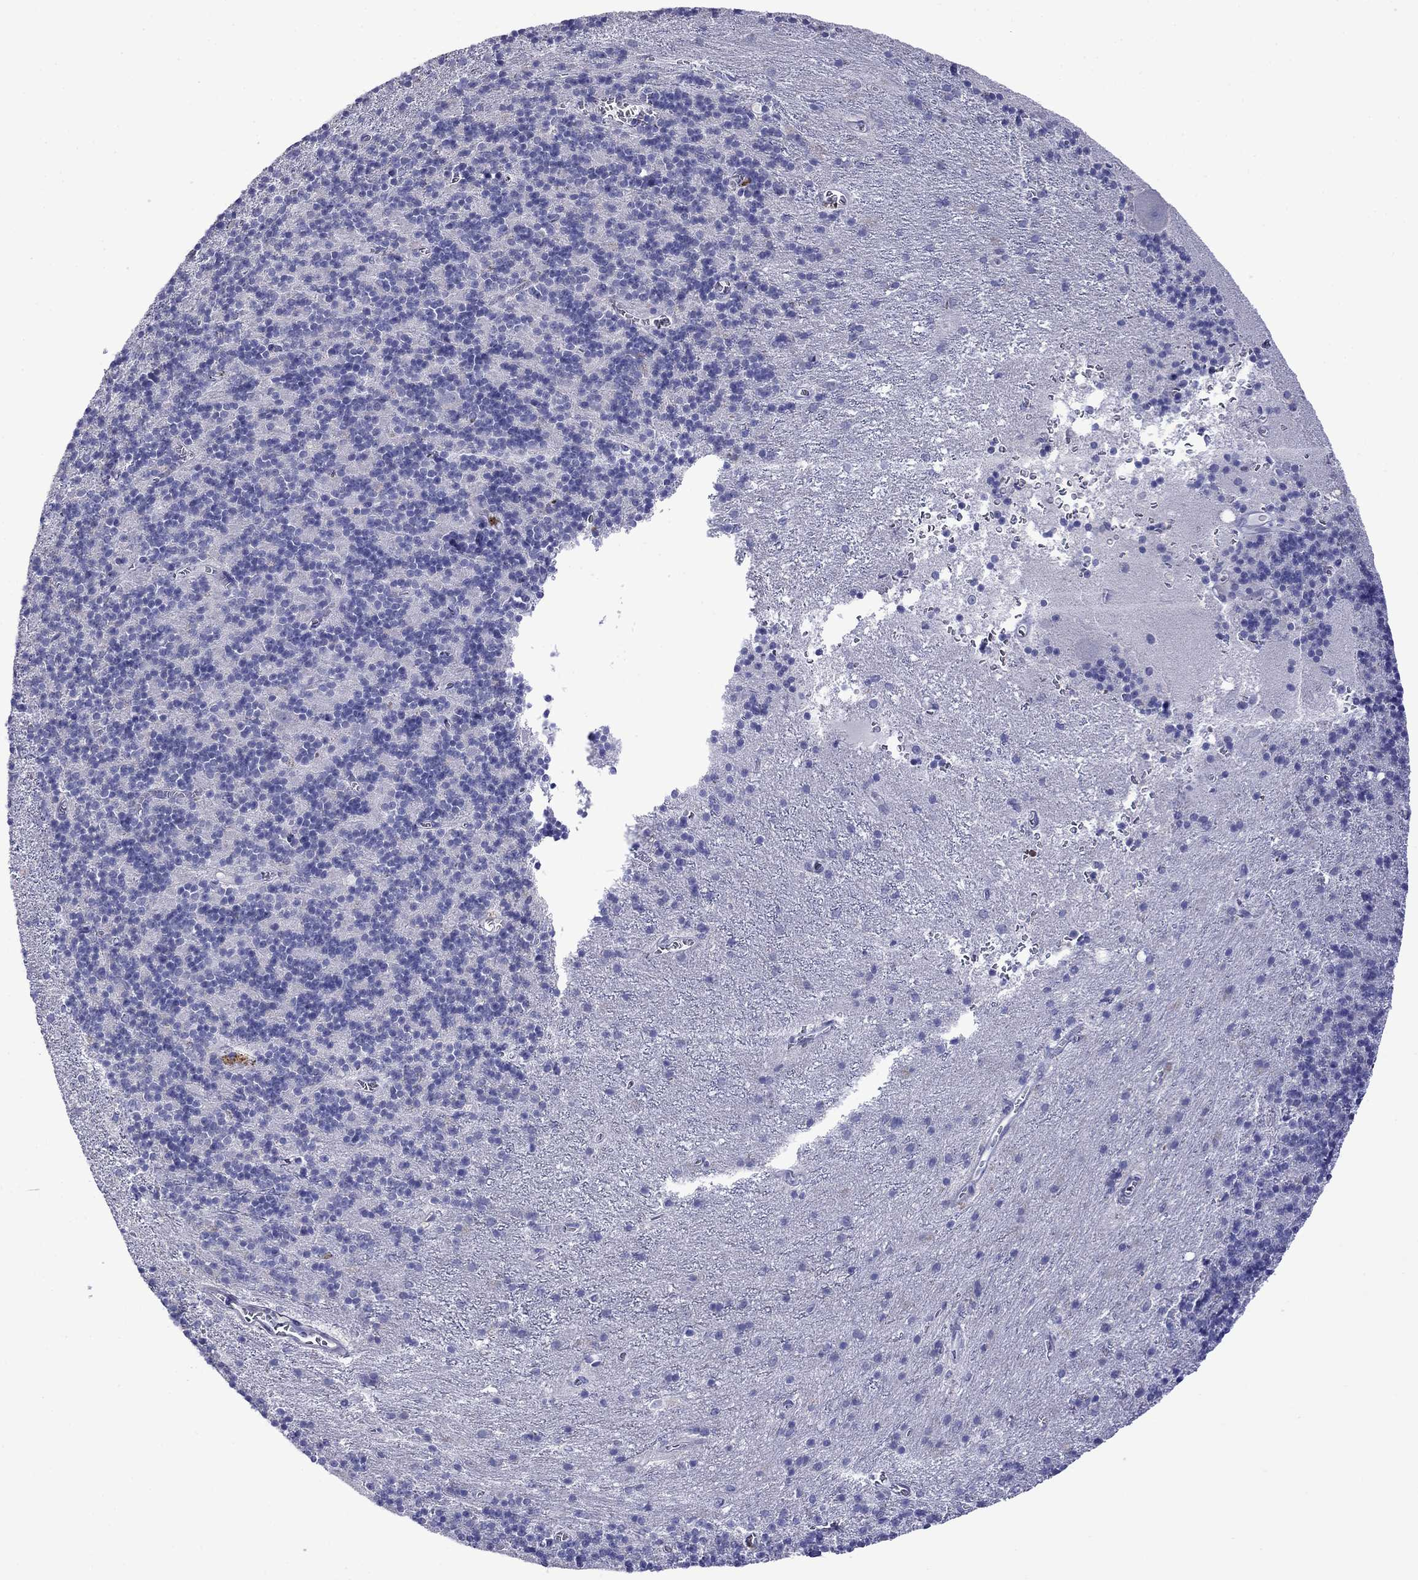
{"staining": {"intensity": "negative", "quantity": "none", "location": "none"}, "tissue": "cerebellum", "cell_type": "Cells in granular layer", "image_type": "normal", "snomed": [{"axis": "morphology", "description": "Normal tissue, NOS"}, {"axis": "topography", "description": "Cerebellum"}], "caption": "High power microscopy micrograph of an immunohistochemistry (IHC) image of benign cerebellum, revealing no significant positivity in cells in granular layer.", "gene": "STAR", "patient": {"sex": "male", "age": 70}}